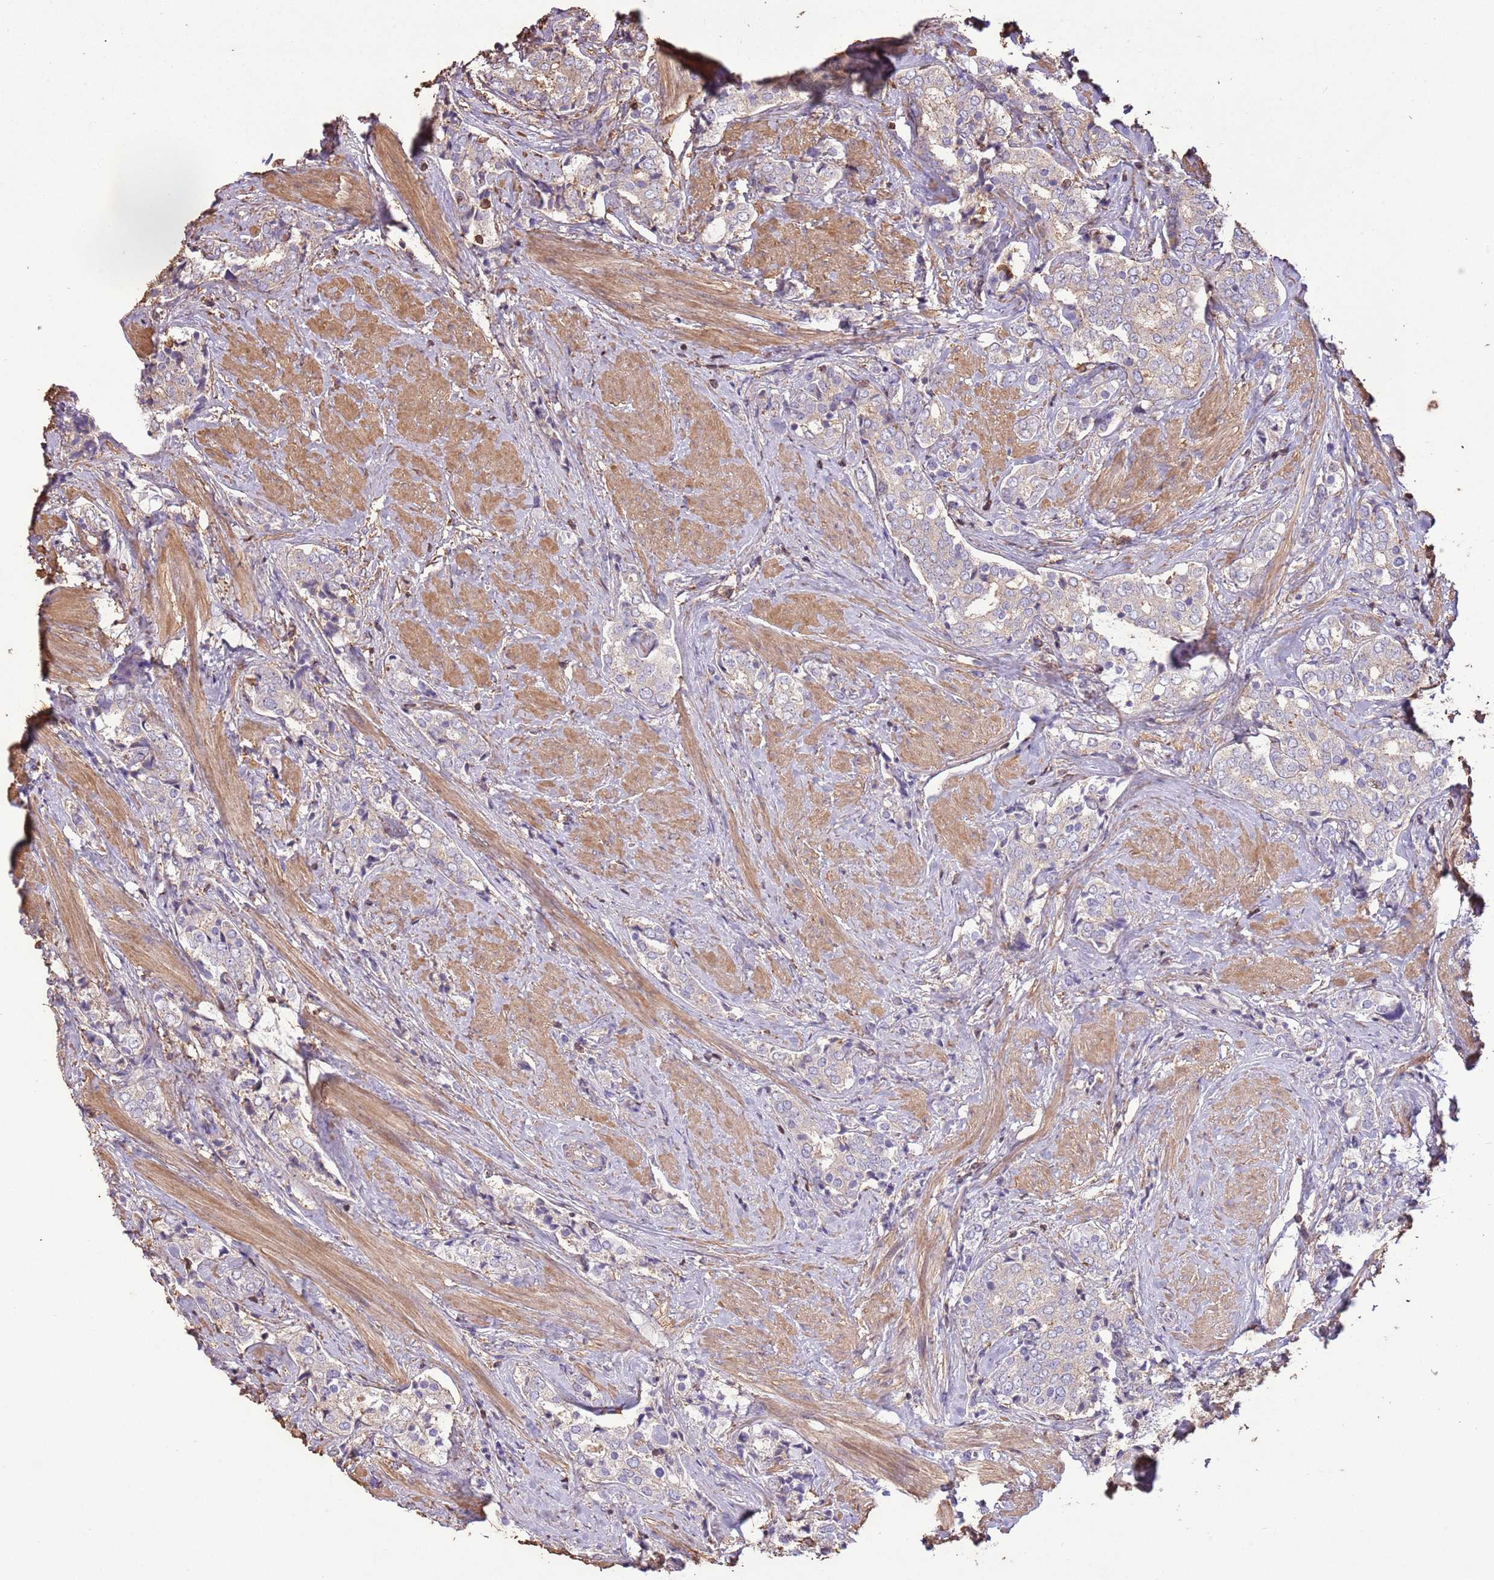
{"staining": {"intensity": "negative", "quantity": "none", "location": "none"}, "tissue": "prostate cancer", "cell_type": "Tumor cells", "image_type": "cancer", "snomed": [{"axis": "morphology", "description": "Adenocarcinoma, High grade"}, {"axis": "topography", "description": "Prostate"}], "caption": "This is a histopathology image of immunohistochemistry (IHC) staining of prostate cancer, which shows no staining in tumor cells.", "gene": "ARL10", "patient": {"sex": "male", "age": 71}}